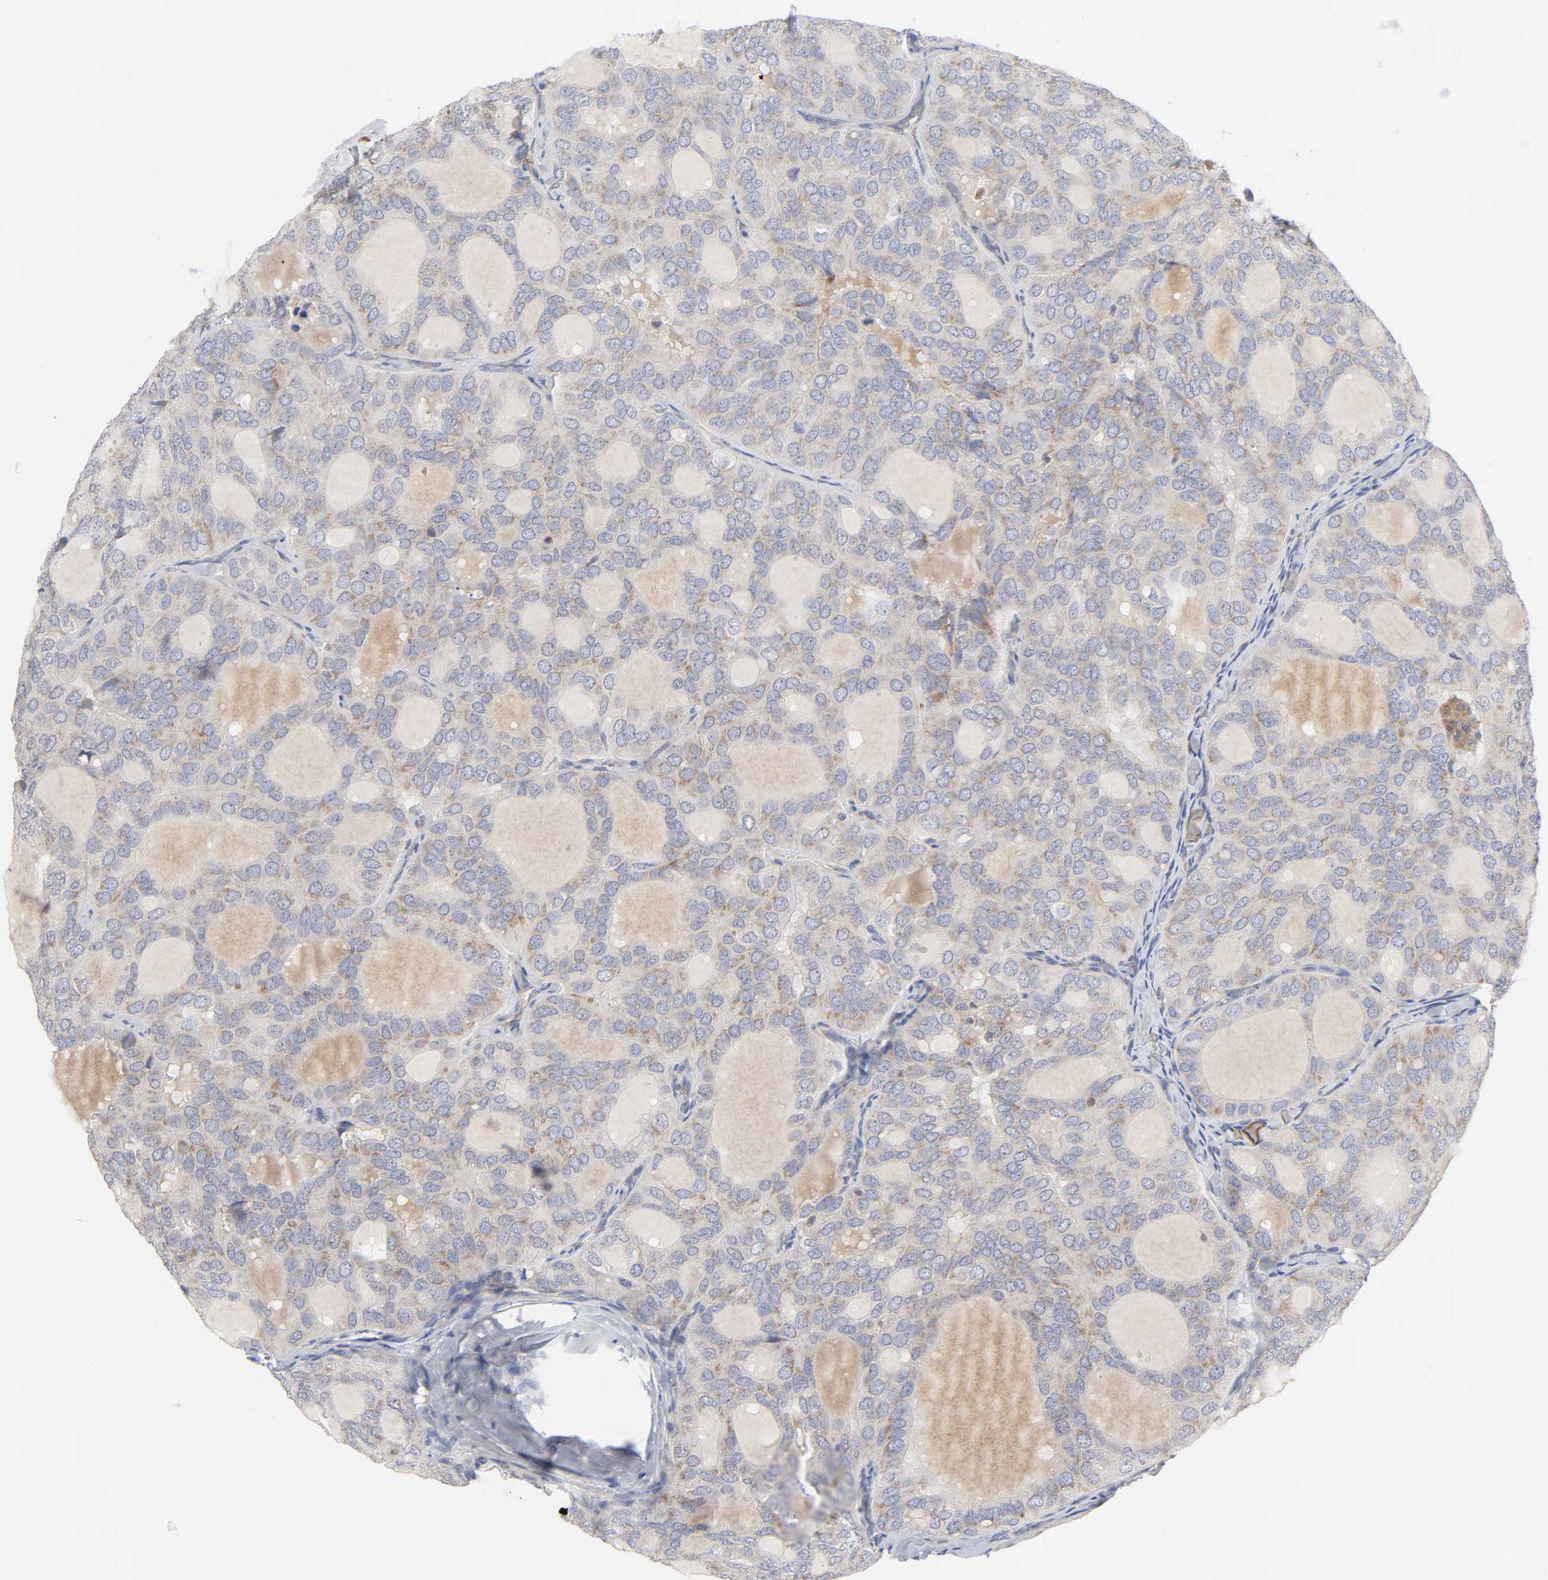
{"staining": {"intensity": "weak", "quantity": "25%-75%", "location": "cytoplasmic/membranous"}, "tissue": "thyroid cancer", "cell_type": "Tumor cells", "image_type": "cancer", "snomed": [{"axis": "morphology", "description": "Follicular adenoma carcinoma, NOS"}, {"axis": "topography", "description": "Thyroid gland"}], "caption": "A micrograph showing weak cytoplasmic/membranous staining in approximately 25%-75% of tumor cells in thyroid cancer, as visualized by brown immunohistochemical staining.", "gene": "IL4R", "patient": {"sex": "male", "age": 75}}